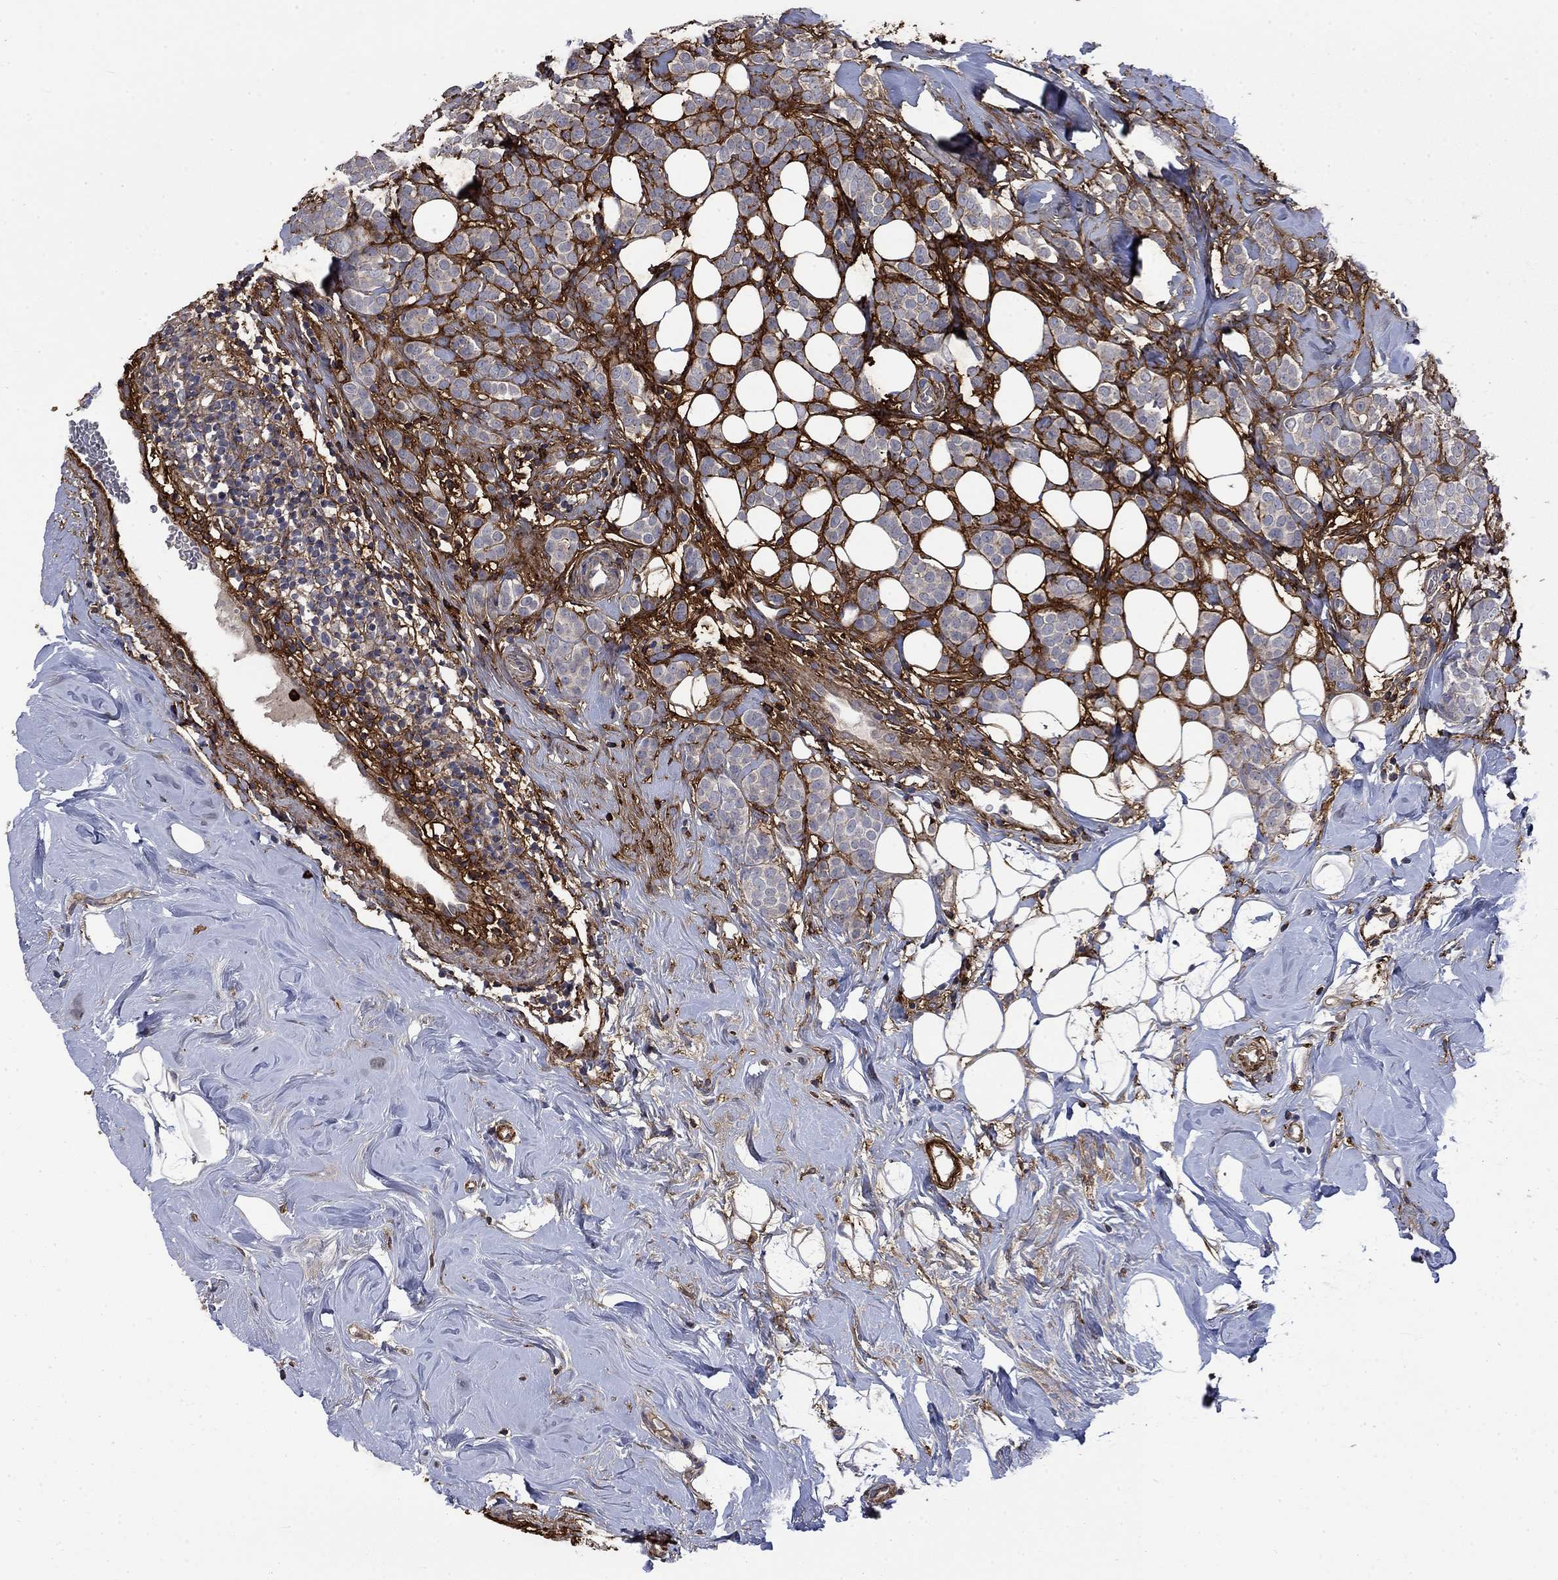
{"staining": {"intensity": "negative", "quantity": "none", "location": "none"}, "tissue": "breast cancer", "cell_type": "Tumor cells", "image_type": "cancer", "snomed": [{"axis": "morphology", "description": "Lobular carcinoma"}, {"axis": "topography", "description": "Breast"}], "caption": "Immunohistochemistry (IHC) image of human breast lobular carcinoma stained for a protein (brown), which shows no expression in tumor cells.", "gene": "VCAN", "patient": {"sex": "female", "age": 49}}